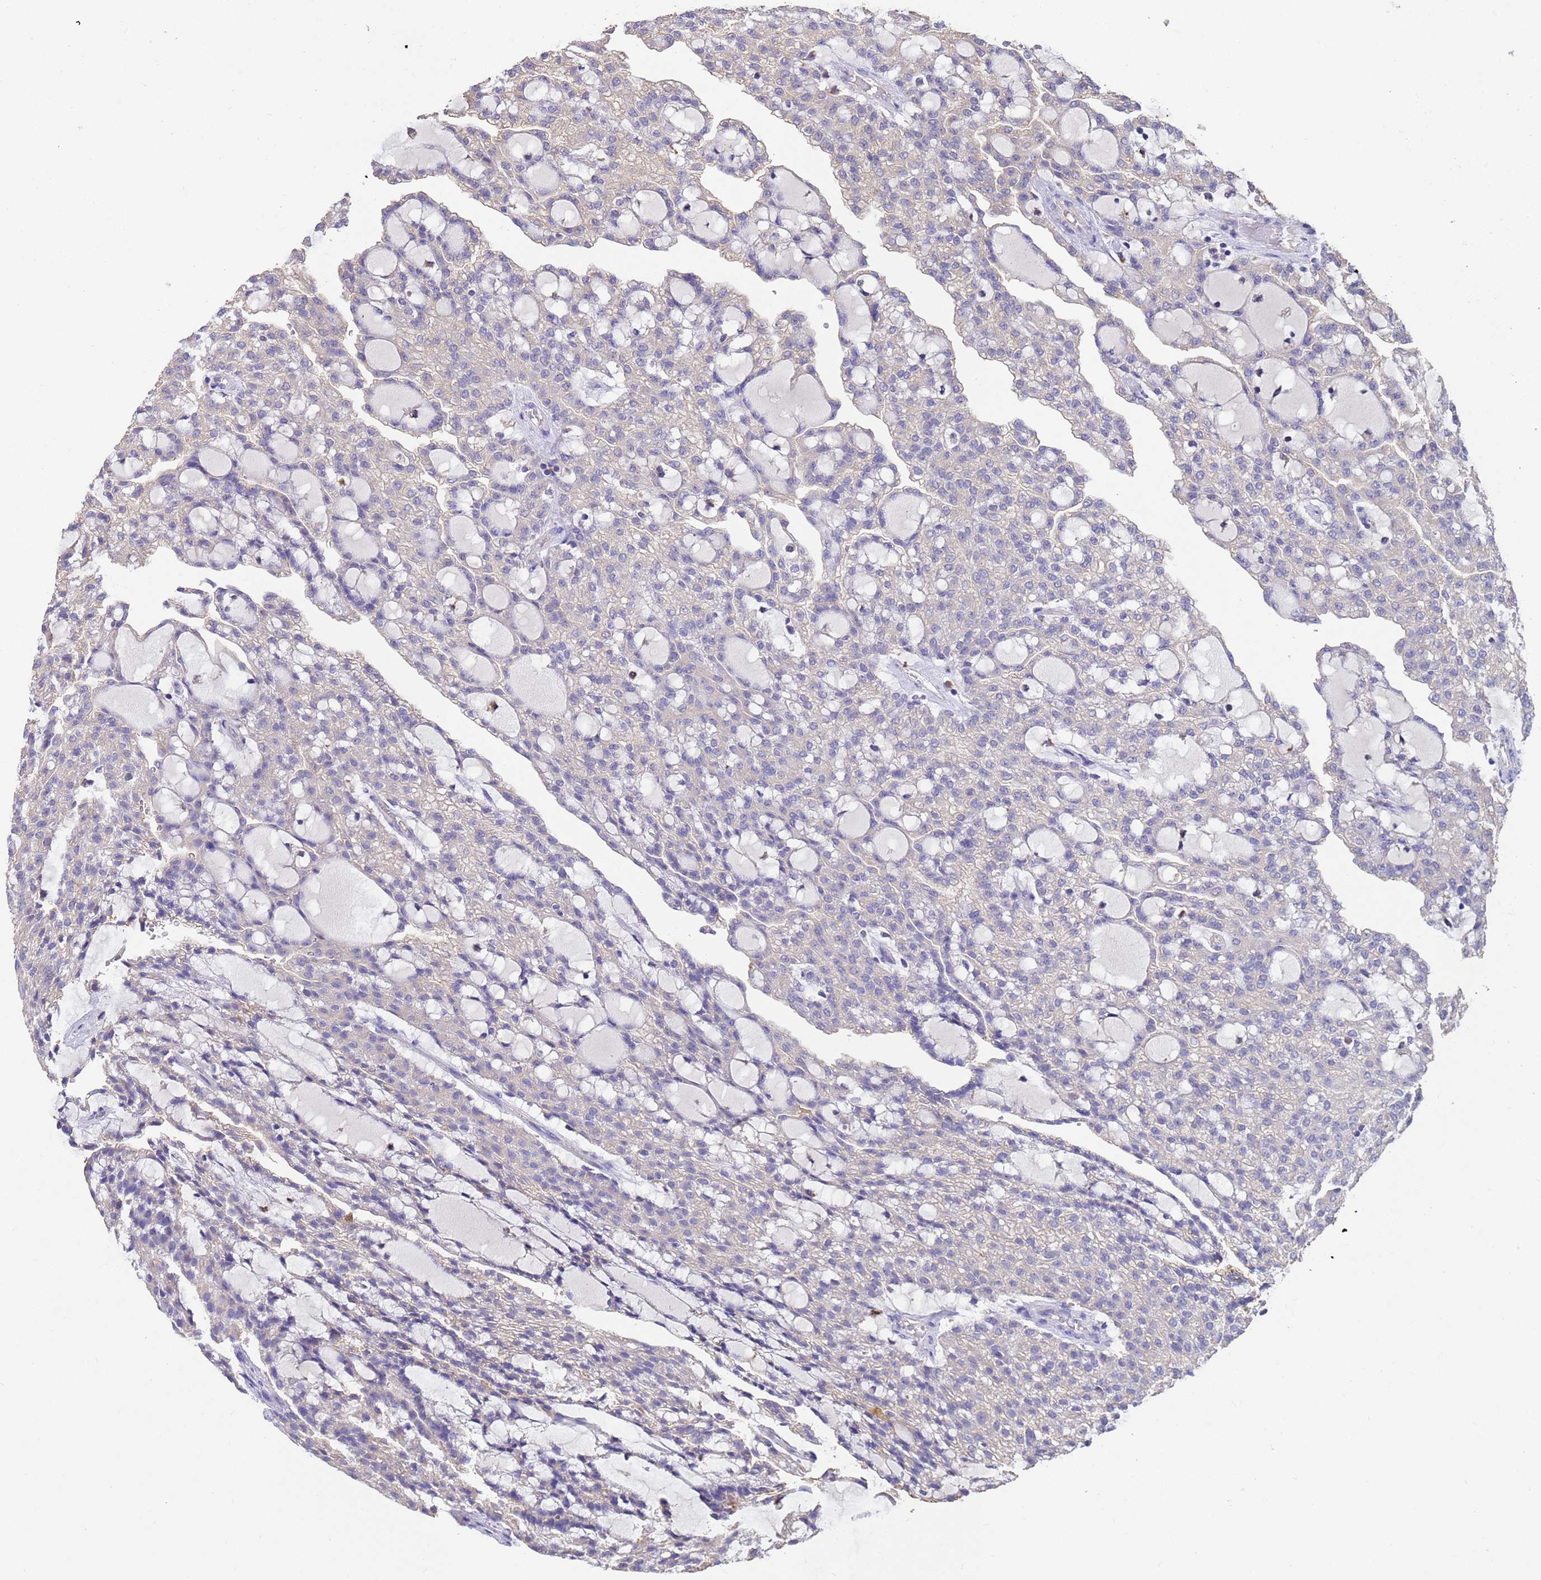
{"staining": {"intensity": "negative", "quantity": "none", "location": "none"}, "tissue": "renal cancer", "cell_type": "Tumor cells", "image_type": "cancer", "snomed": [{"axis": "morphology", "description": "Adenocarcinoma, NOS"}, {"axis": "topography", "description": "Kidney"}], "caption": "This is a photomicrograph of immunohistochemistry staining of renal cancer, which shows no expression in tumor cells. Nuclei are stained in blue.", "gene": "SRL", "patient": {"sex": "male", "age": 63}}